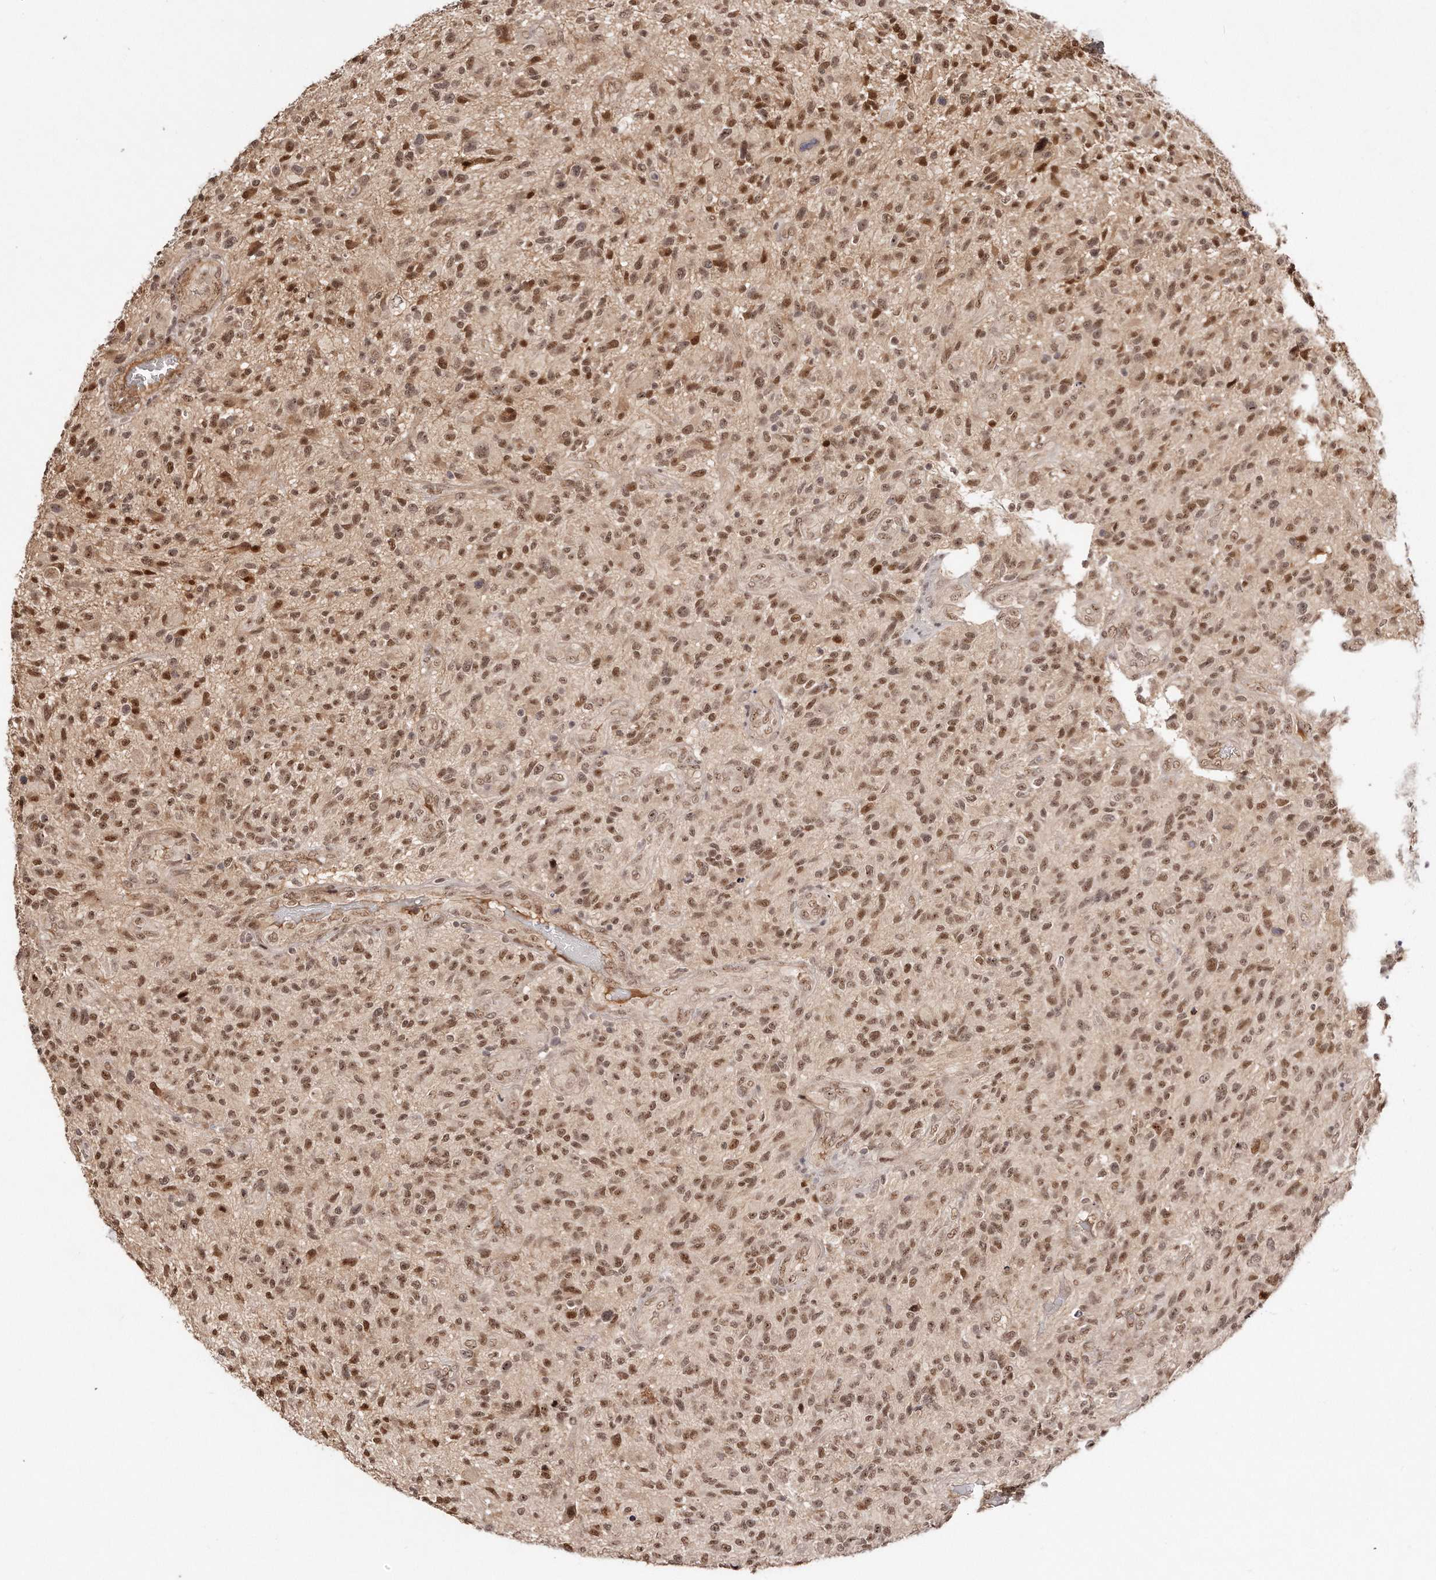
{"staining": {"intensity": "moderate", "quantity": ">75%", "location": "nuclear"}, "tissue": "glioma", "cell_type": "Tumor cells", "image_type": "cancer", "snomed": [{"axis": "morphology", "description": "Glioma, malignant, High grade"}, {"axis": "topography", "description": "Brain"}], "caption": "The immunohistochemical stain highlights moderate nuclear positivity in tumor cells of glioma tissue. (brown staining indicates protein expression, while blue staining denotes nuclei).", "gene": "SOX4", "patient": {"sex": "male", "age": 47}}